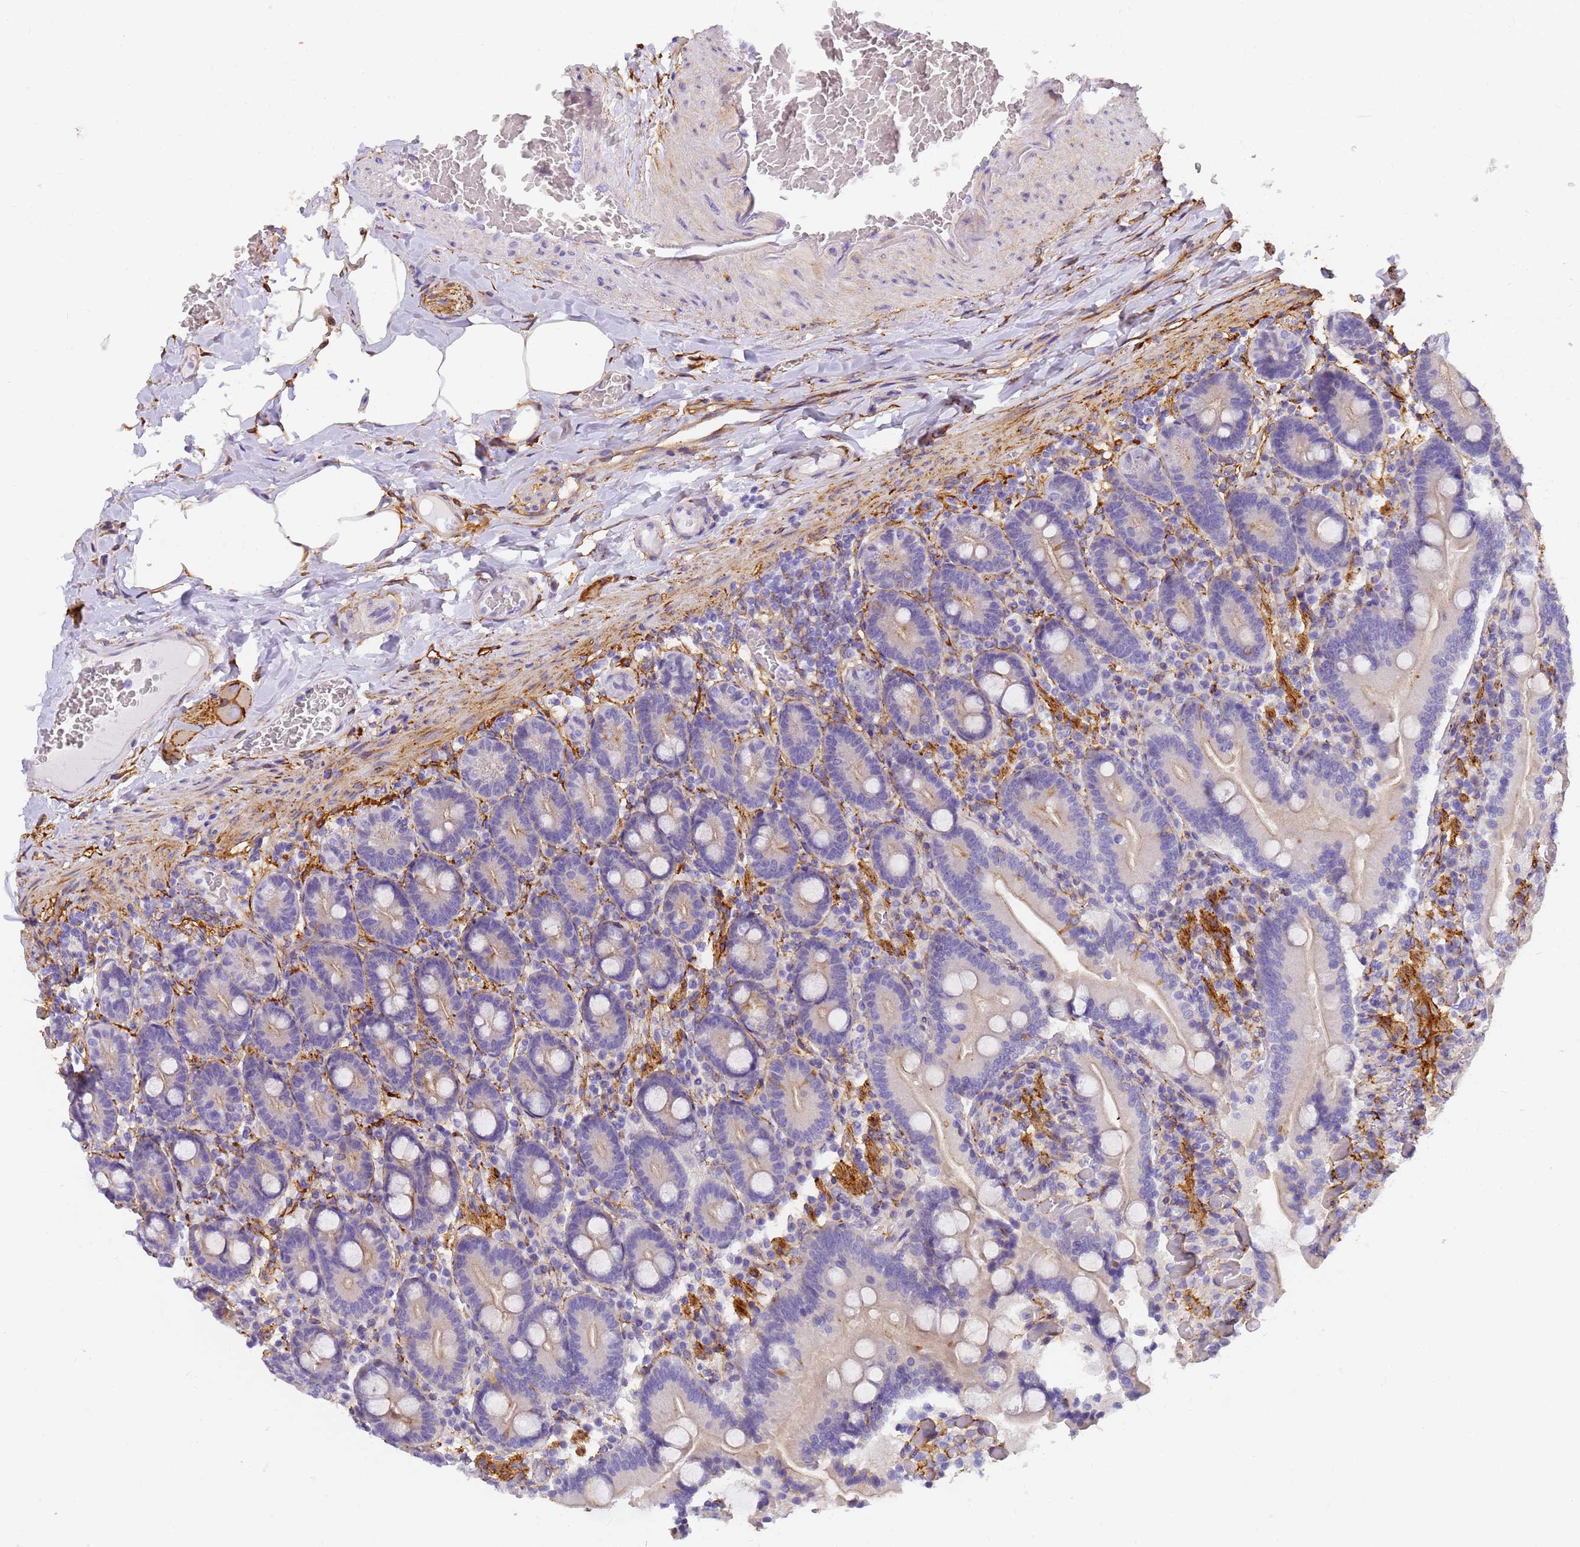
{"staining": {"intensity": "negative", "quantity": "none", "location": "none"}, "tissue": "duodenum", "cell_type": "Glandular cells", "image_type": "normal", "snomed": [{"axis": "morphology", "description": "Normal tissue, NOS"}, {"axis": "topography", "description": "Duodenum"}], "caption": "IHC micrograph of benign duodenum: human duodenum stained with DAB reveals no significant protein expression in glandular cells.", "gene": "MVB12A", "patient": {"sex": "female", "age": 62}}